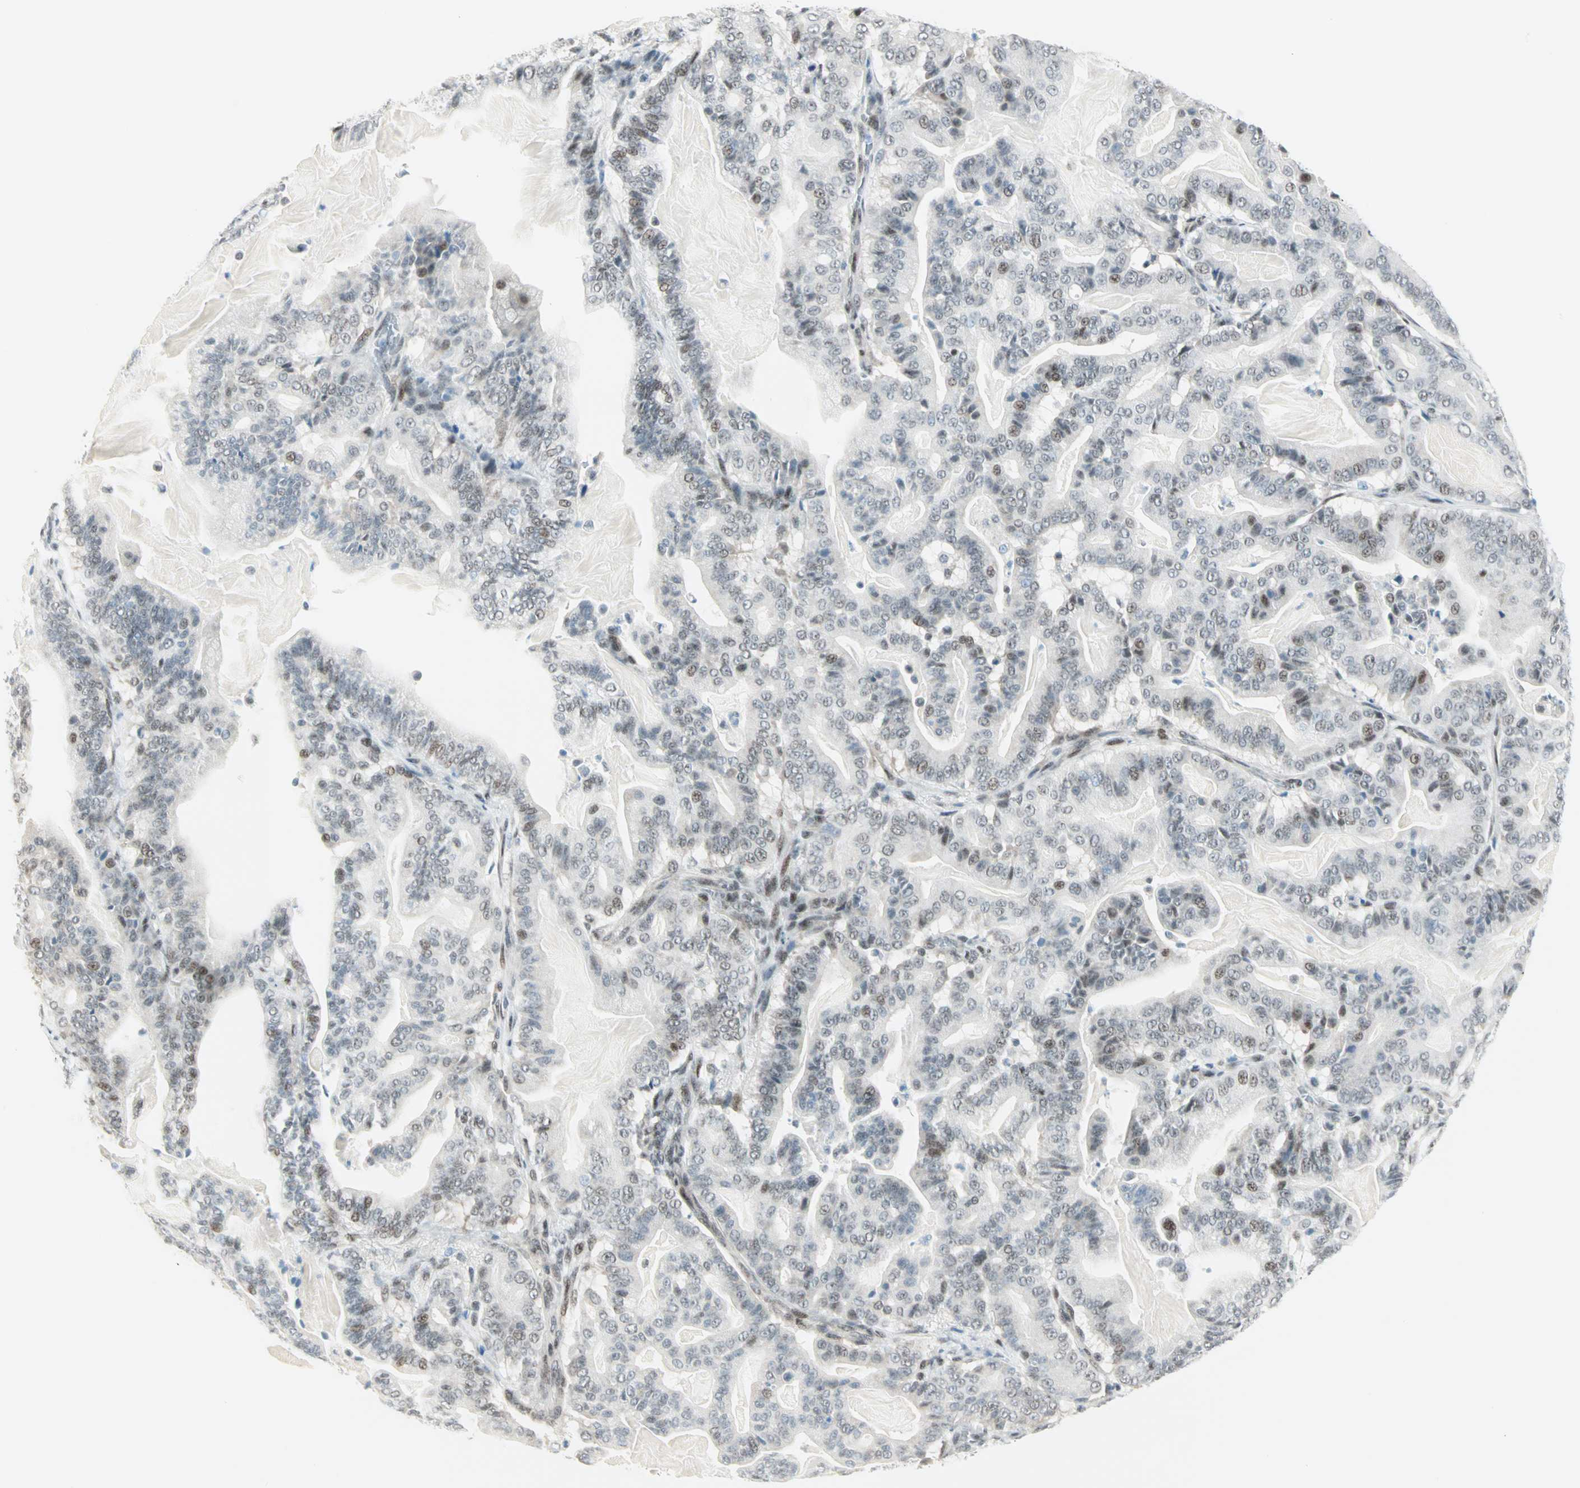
{"staining": {"intensity": "weak", "quantity": "<25%", "location": "nuclear"}, "tissue": "pancreatic cancer", "cell_type": "Tumor cells", "image_type": "cancer", "snomed": [{"axis": "morphology", "description": "Adenocarcinoma, NOS"}, {"axis": "topography", "description": "Pancreas"}], "caption": "DAB immunohistochemical staining of pancreatic cancer demonstrates no significant staining in tumor cells.", "gene": "PKNOX1", "patient": {"sex": "male", "age": 63}}